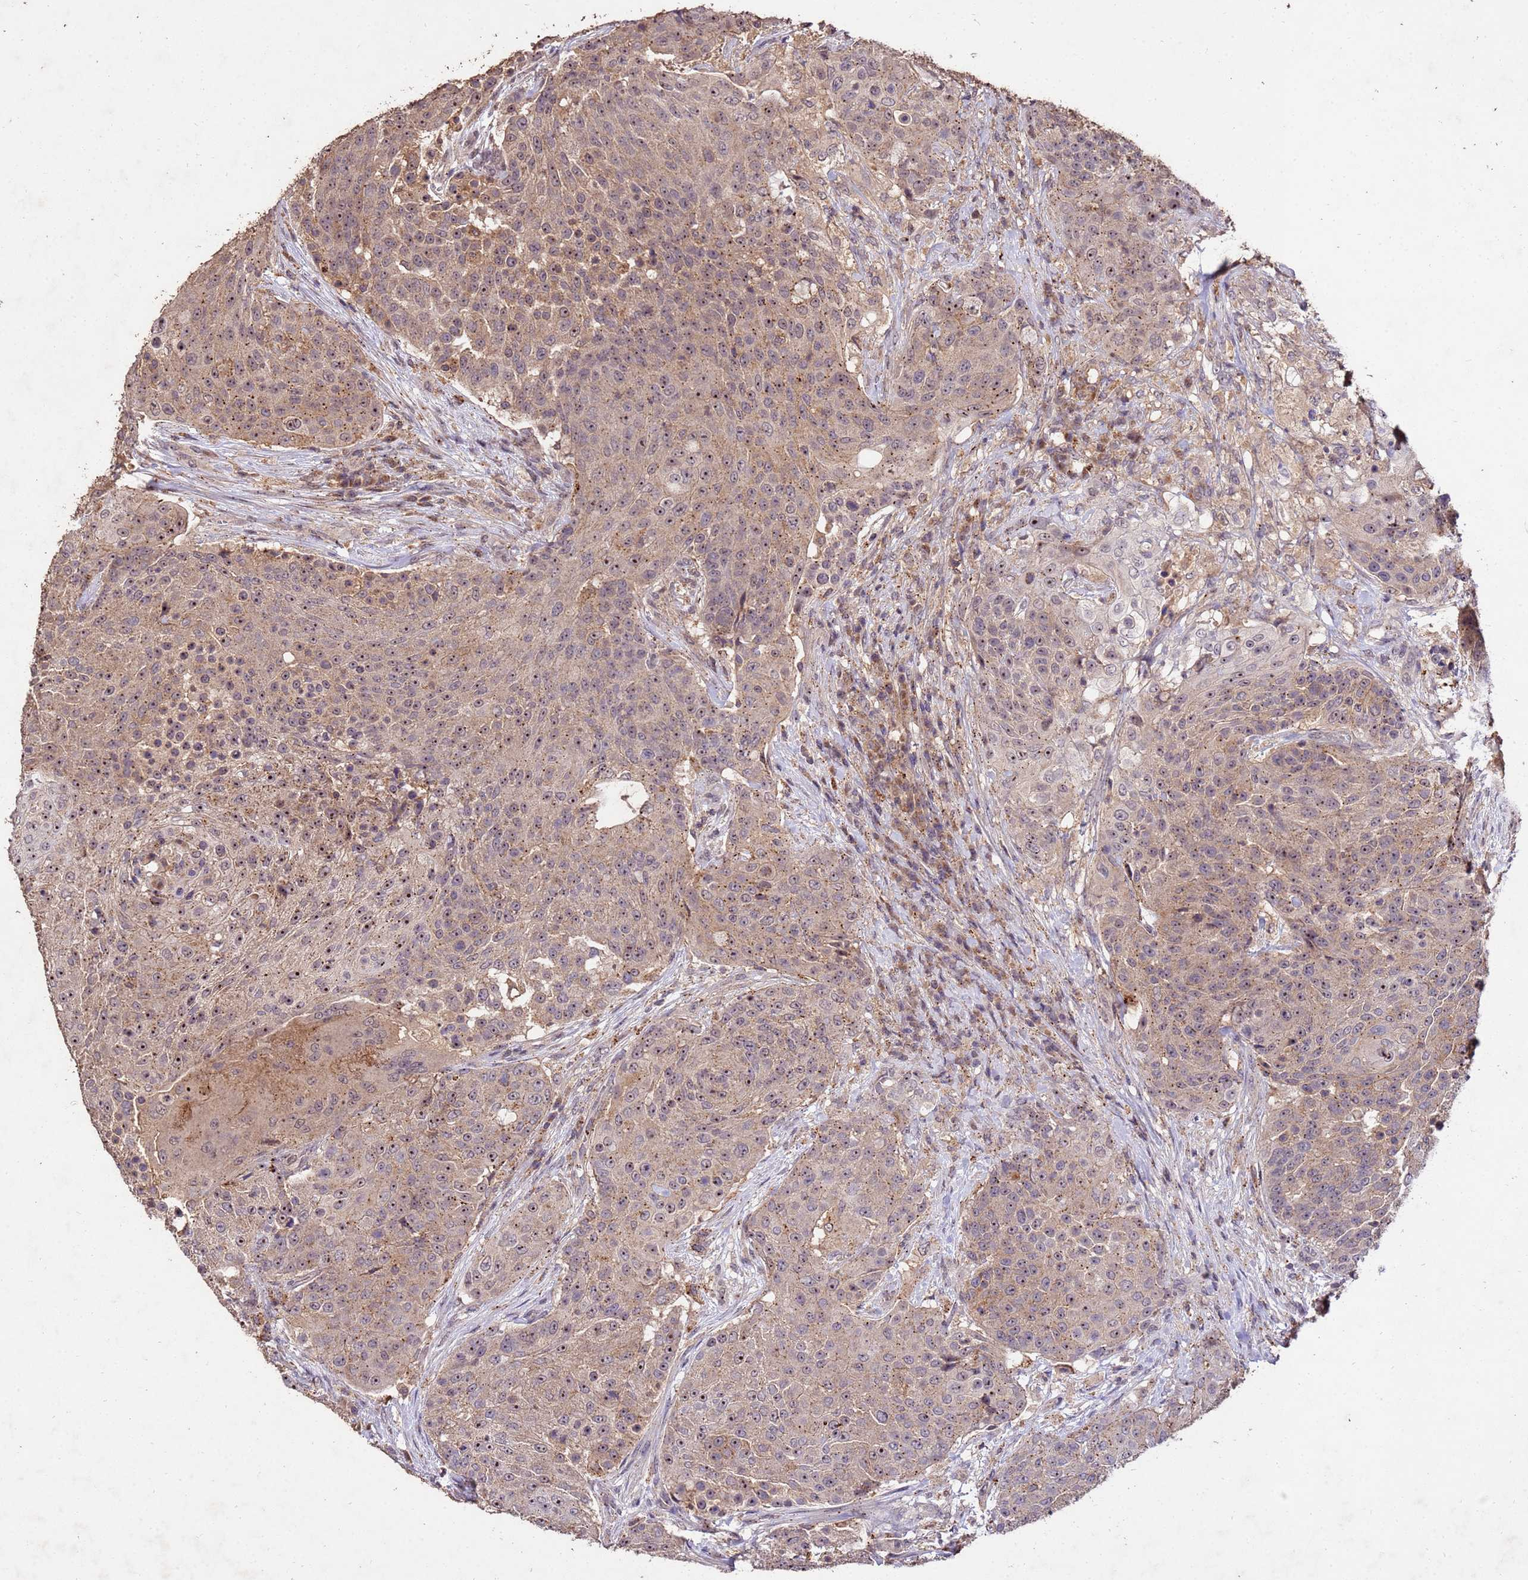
{"staining": {"intensity": "moderate", "quantity": ">75%", "location": "cytoplasmic/membranous,nuclear"}, "tissue": "urothelial cancer", "cell_type": "Tumor cells", "image_type": "cancer", "snomed": [{"axis": "morphology", "description": "Urothelial carcinoma, High grade"}, {"axis": "topography", "description": "Urinary bladder"}], "caption": "Protein staining by IHC shows moderate cytoplasmic/membranous and nuclear expression in approximately >75% of tumor cells in high-grade urothelial carcinoma. The protein is shown in brown color, while the nuclei are stained blue.", "gene": "TOR4A", "patient": {"sex": "female", "age": 63}}